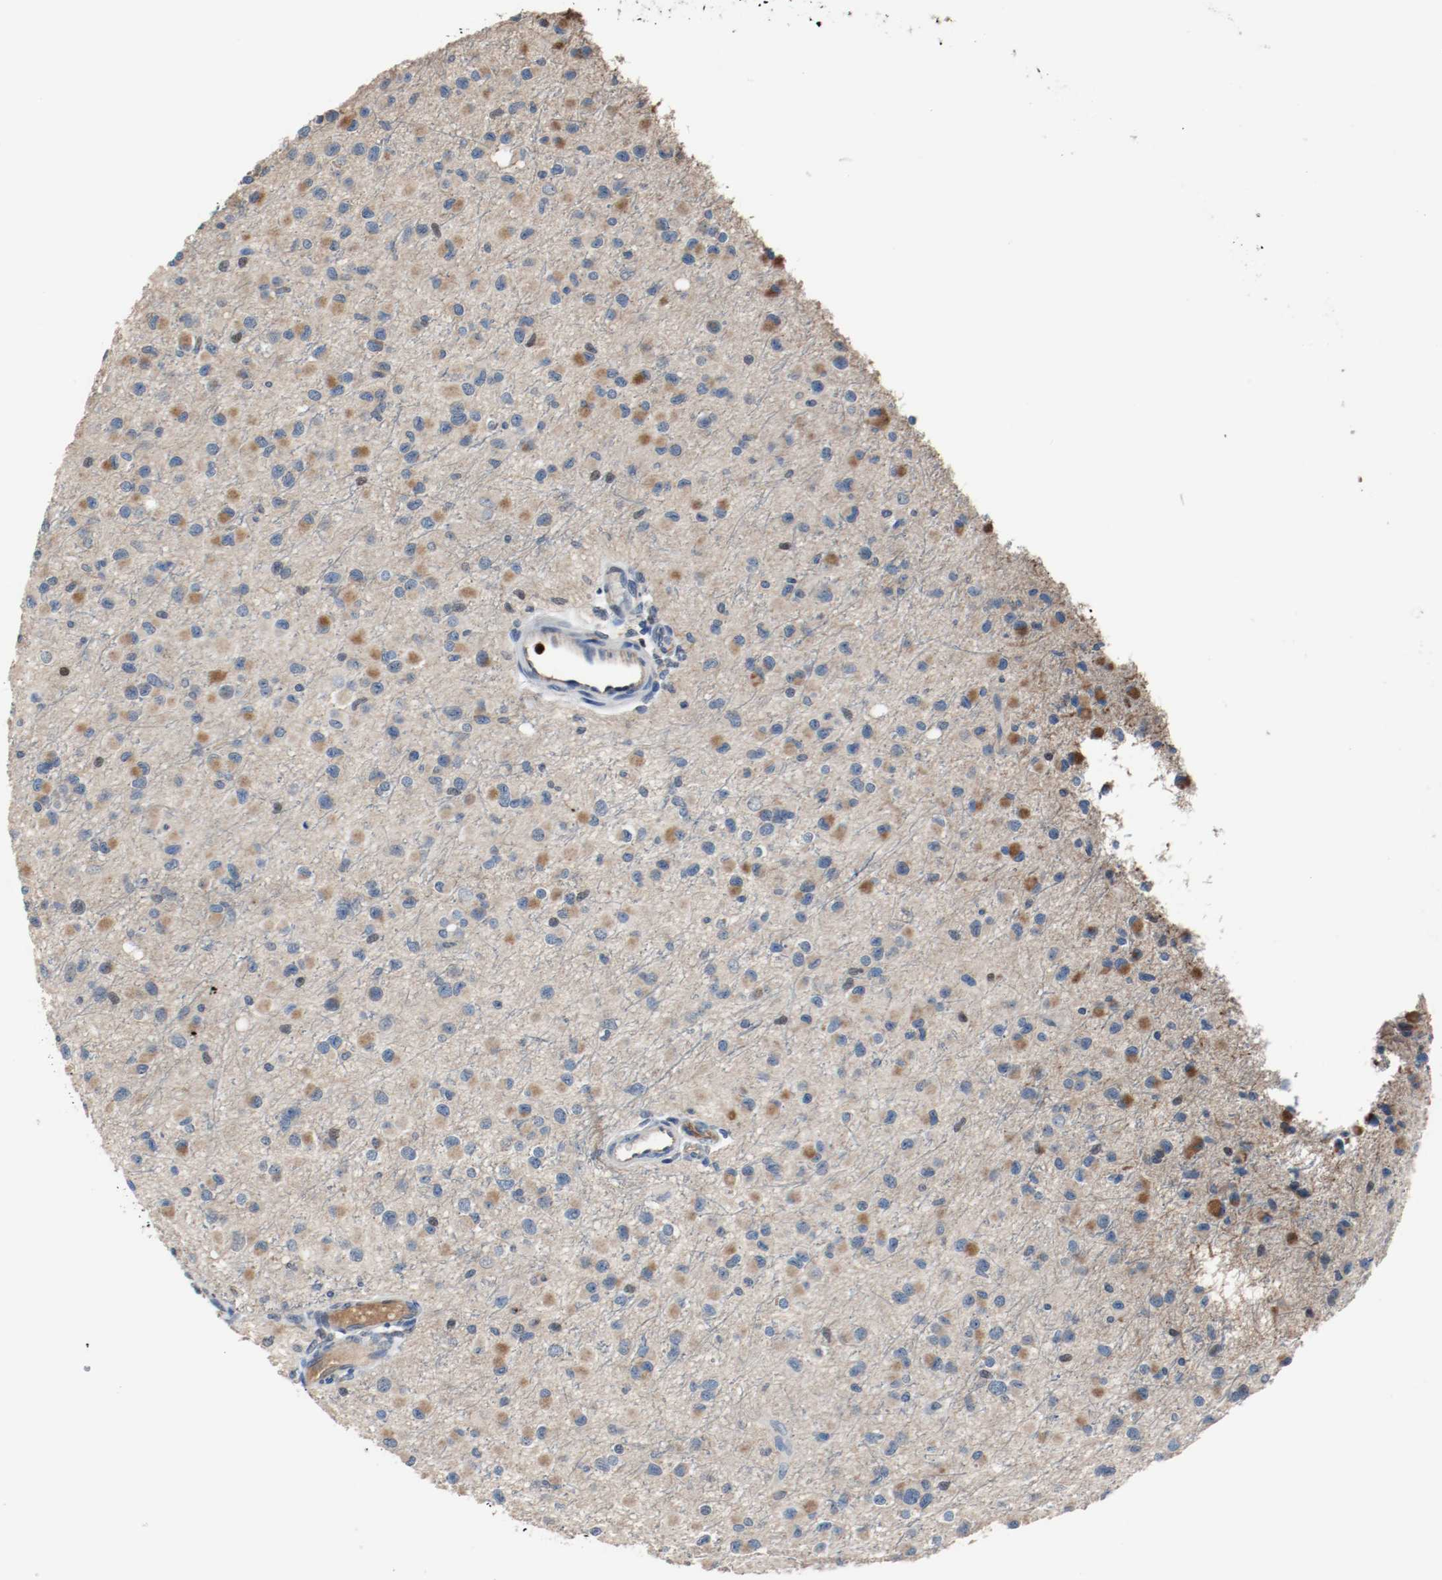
{"staining": {"intensity": "moderate", "quantity": "<25%", "location": "cytoplasmic/membranous"}, "tissue": "glioma", "cell_type": "Tumor cells", "image_type": "cancer", "snomed": [{"axis": "morphology", "description": "Glioma, malignant, Low grade"}, {"axis": "topography", "description": "Brain"}], "caption": "Human malignant glioma (low-grade) stained for a protein (brown) shows moderate cytoplasmic/membranous positive positivity in approximately <25% of tumor cells.", "gene": "BLK", "patient": {"sex": "male", "age": 42}}